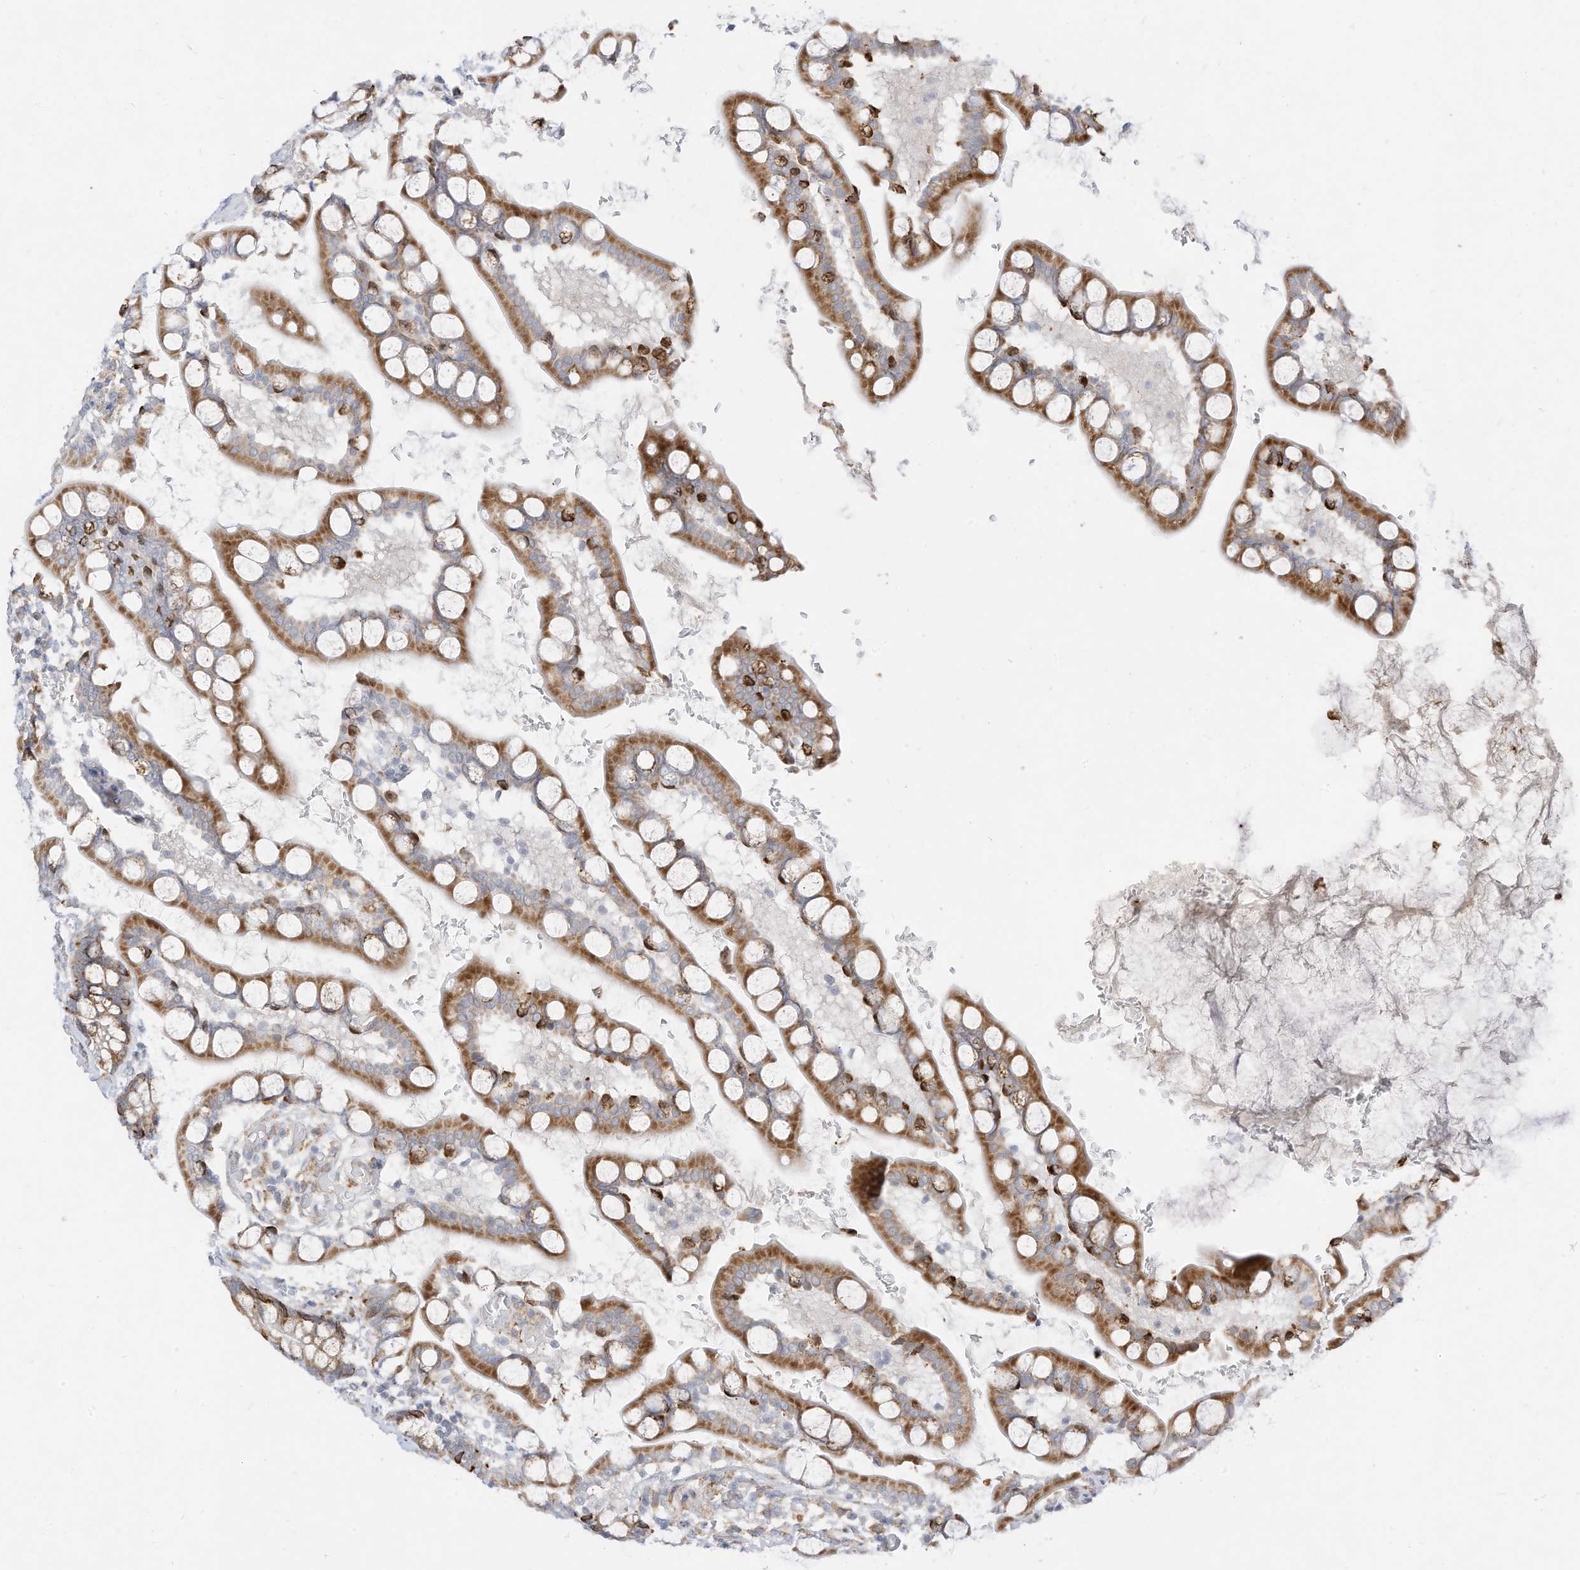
{"staining": {"intensity": "moderate", "quantity": ">75%", "location": "cytoplasmic/membranous"}, "tissue": "small intestine", "cell_type": "Glandular cells", "image_type": "normal", "snomed": [{"axis": "morphology", "description": "Normal tissue, NOS"}, {"axis": "topography", "description": "Small intestine"}], "caption": "A photomicrograph showing moderate cytoplasmic/membranous staining in approximately >75% of glandular cells in benign small intestine, as visualized by brown immunohistochemical staining.", "gene": "STT3A", "patient": {"sex": "male", "age": 52}}